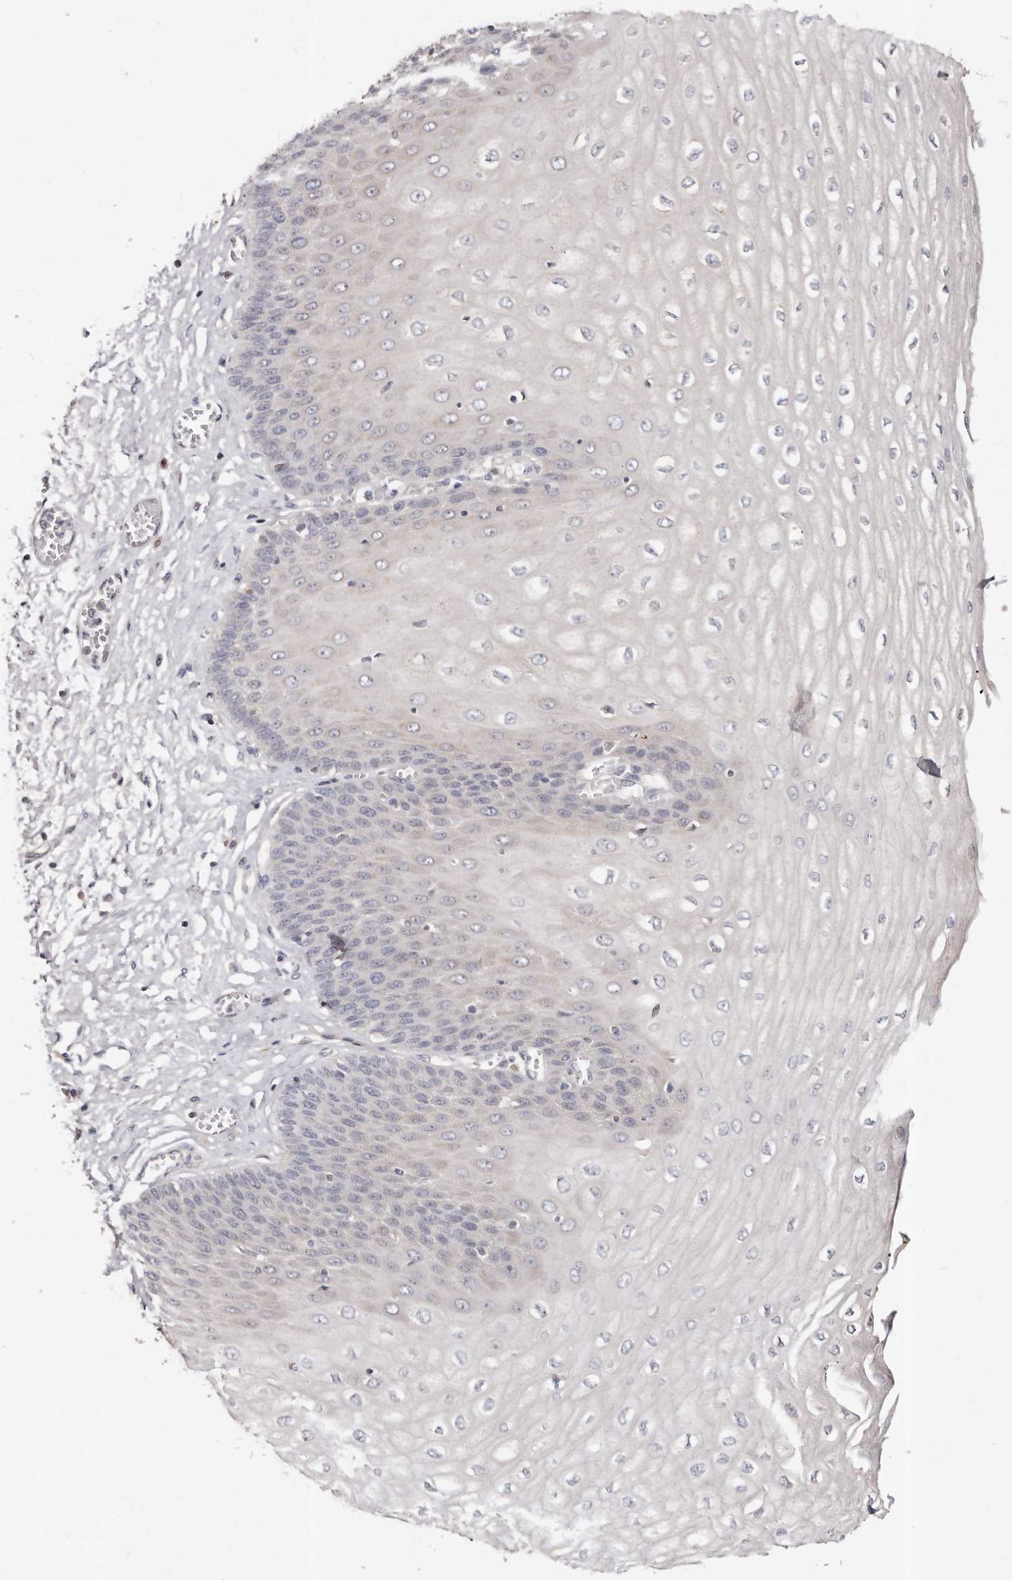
{"staining": {"intensity": "negative", "quantity": "none", "location": "none"}, "tissue": "esophagus", "cell_type": "Squamous epithelial cells", "image_type": "normal", "snomed": [{"axis": "morphology", "description": "Normal tissue, NOS"}, {"axis": "topography", "description": "Esophagus"}], "caption": "This is a histopathology image of immunohistochemistry (IHC) staining of benign esophagus, which shows no expression in squamous epithelial cells.", "gene": "THBS3", "patient": {"sex": "male", "age": 60}}